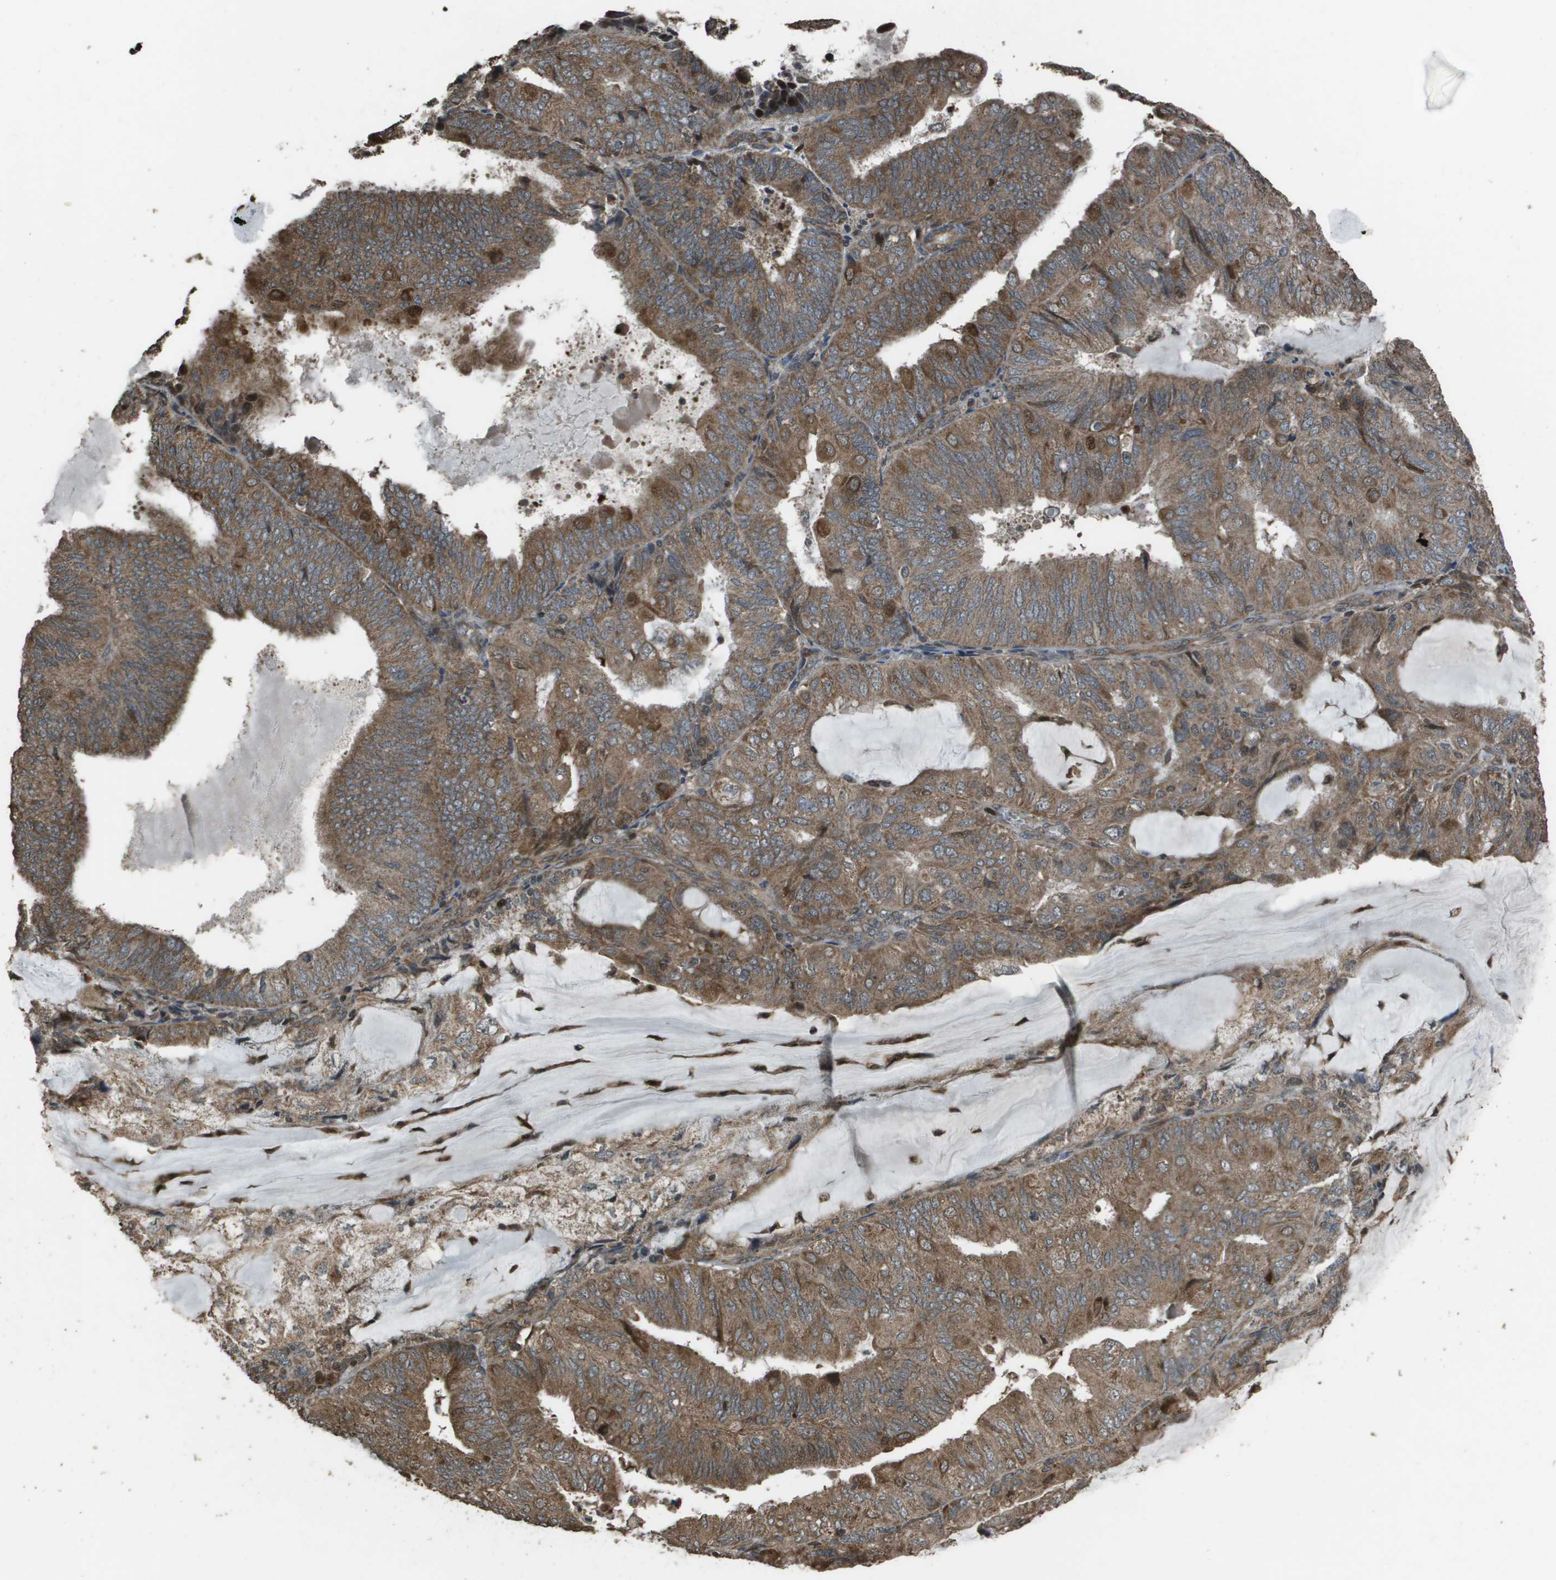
{"staining": {"intensity": "moderate", "quantity": ">75%", "location": "cytoplasmic/membranous"}, "tissue": "endometrial cancer", "cell_type": "Tumor cells", "image_type": "cancer", "snomed": [{"axis": "morphology", "description": "Adenocarcinoma, NOS"}, {"axis": "topography", "description": "Endometrium"}], "caption": "The immunohistochemical stain labels moderate cytoplasmic/membranous positivity in tumor cells of endometrial cancer tissue. (DAB (3,3'-diaminobenzidine) IHC, brown staining for protein, blue staining for nuclei).", "gene": "FIG4", "patient": {"sex": "female", "age": 81}}